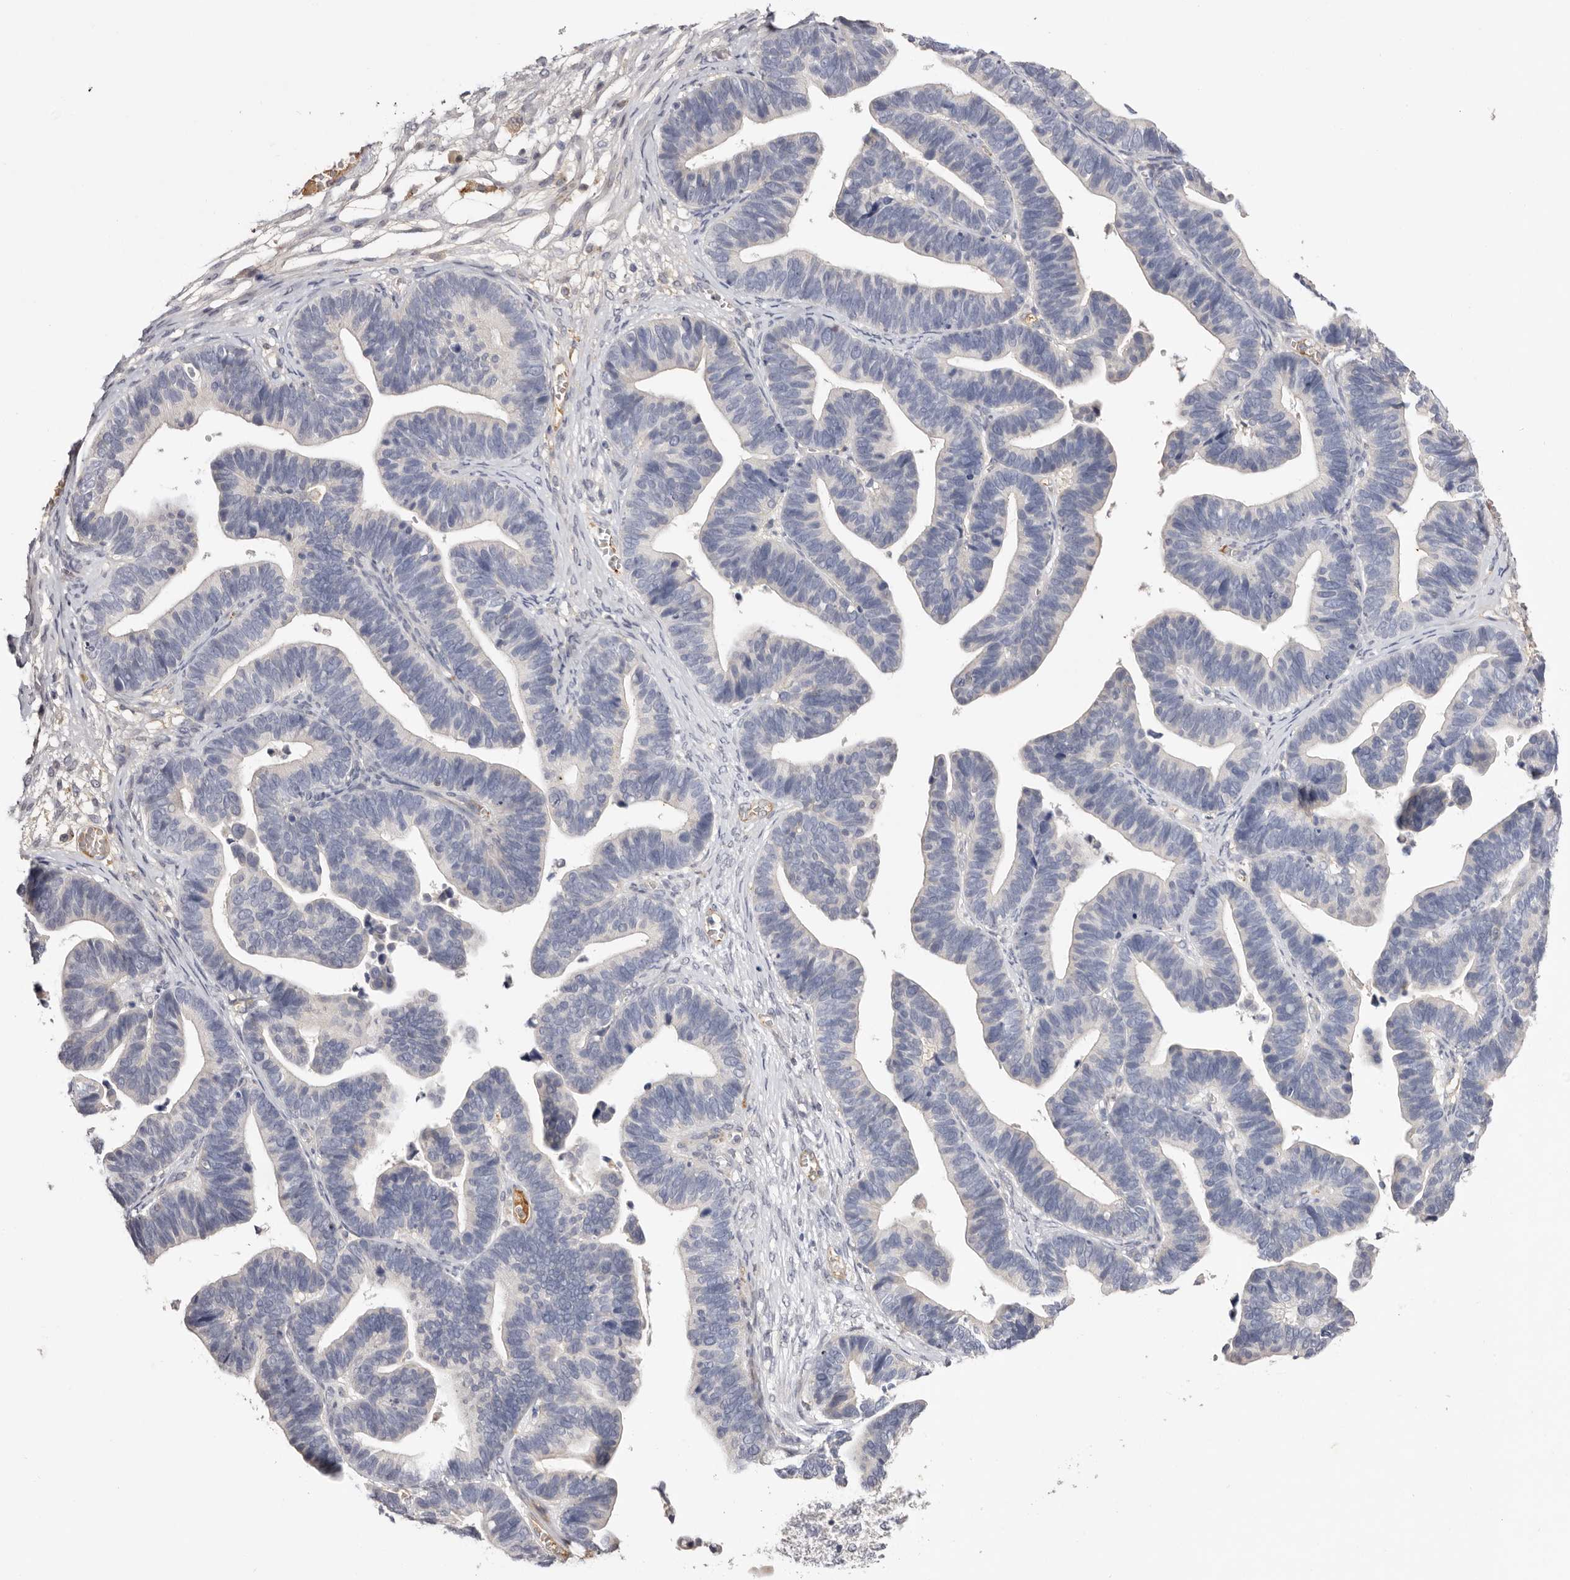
{"staining": {"intensity": "negative", "quantity": "none", "location": "none"}, "tissue": "ovarian cancer", "cell_type": "Tumor cells", "image_type": "cancer", "snomed": [{"axis": "morphology", "description": "Cystadenocarcinoma, serous, NOS"}, {"axis": "topography", "description": "Ovary"}], "caption": "Tumor cells are negative for protein expression in human ovarian serous cystadenocarcinoma. (Brightfield microscopy of DAB immunohistochemistry (IHC) at high magnification).", "gene": "LMLN", "patient": {"sex": "female", "age": 56}}